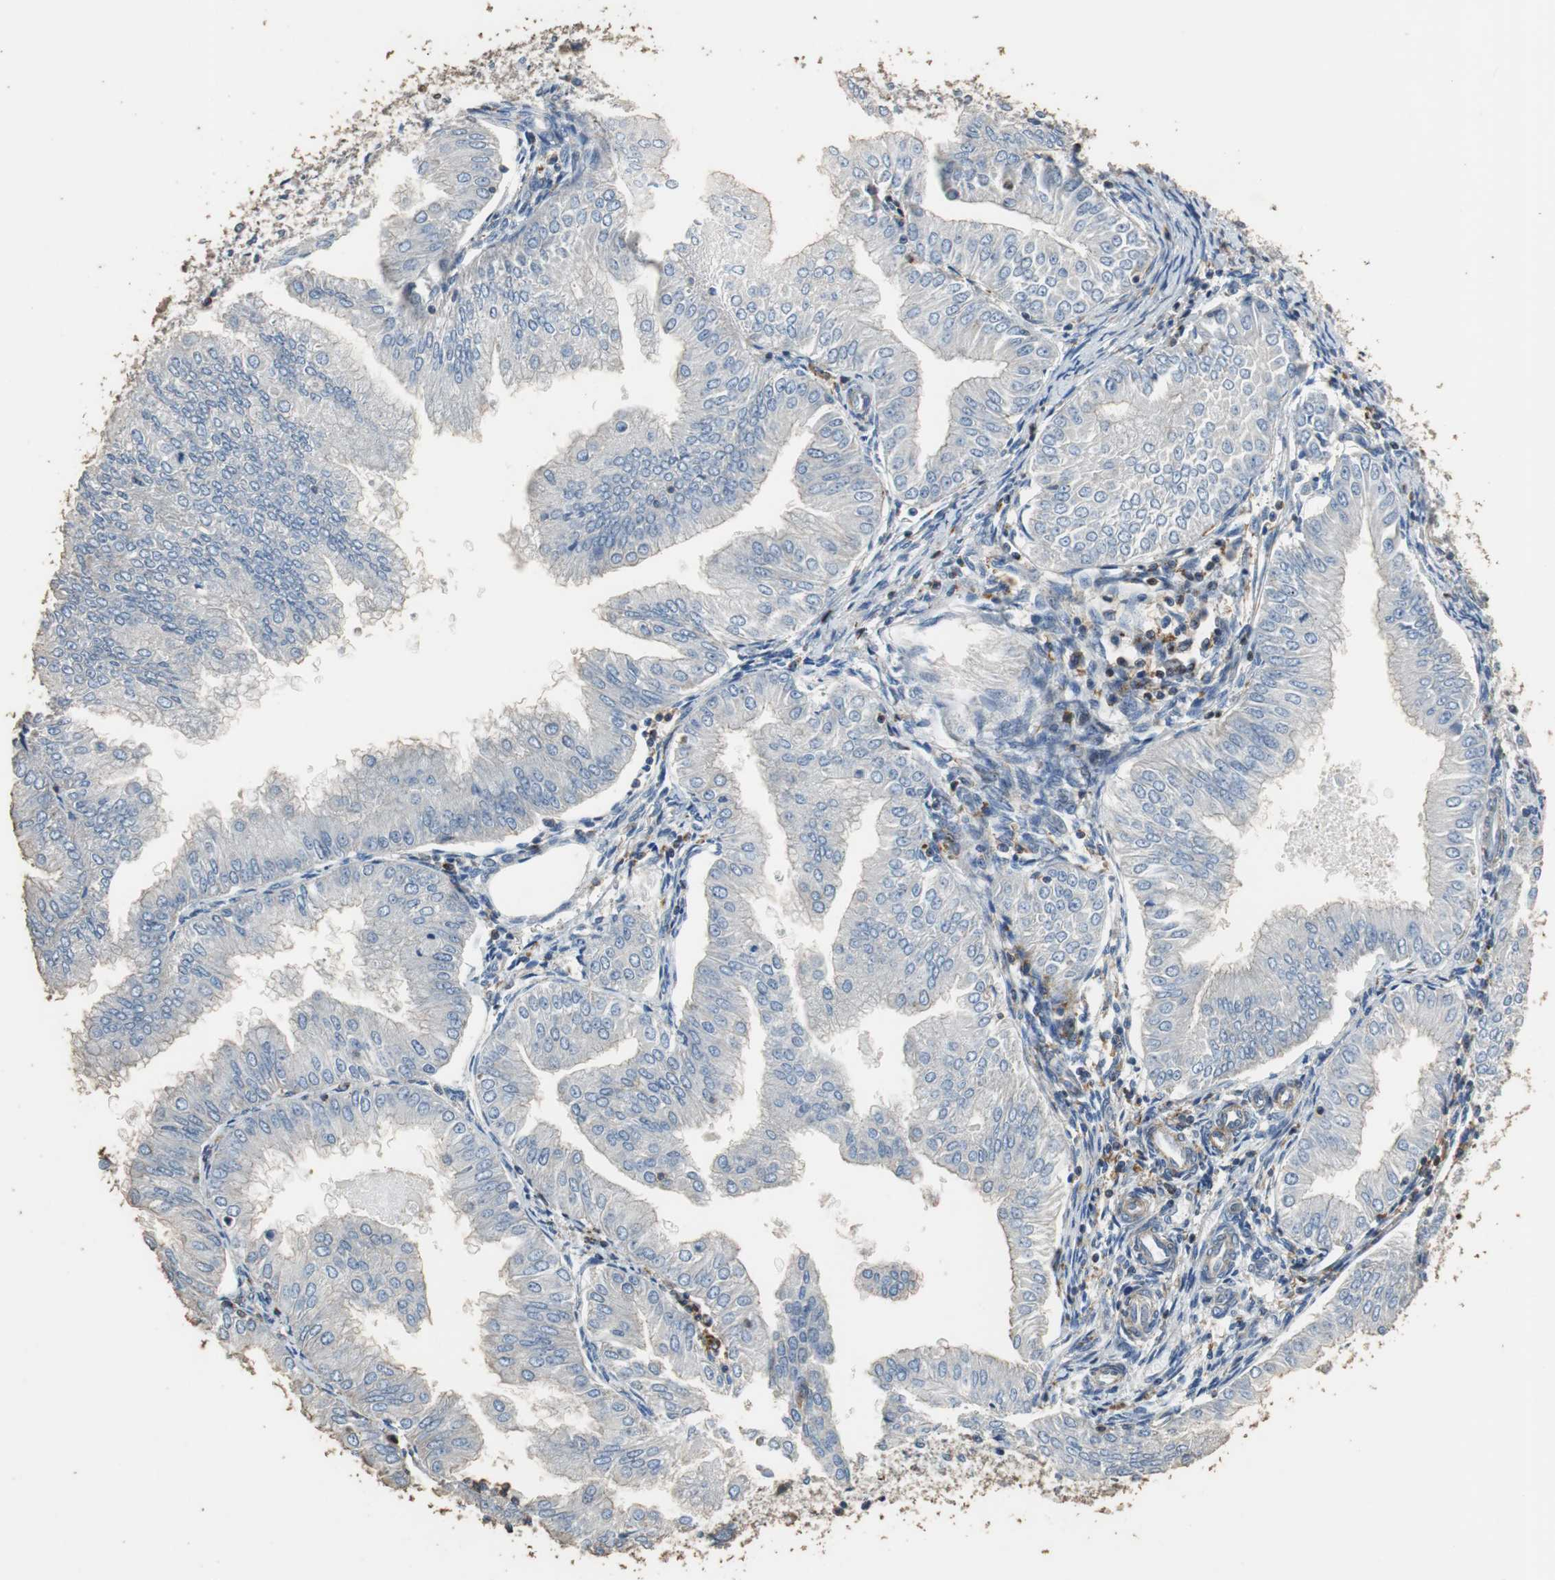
{"staining": {"intensity": "negative", "quantity": "none", "location": "none"}, "tissue": "endometrial cancer", "cell_type": "Tumor cells", "image_type": "cancer", "snomed": [{"axis": "morphology", "description": "Adenocarcinoma, NOS"}, {"axis": "topography", "description": "Endometrium"}], "caption": "Tumor cells are negative for protein expression in human endometrial cancer.", "gene": "PRKRA", "patient": {"sex": "female", "age": 53}}